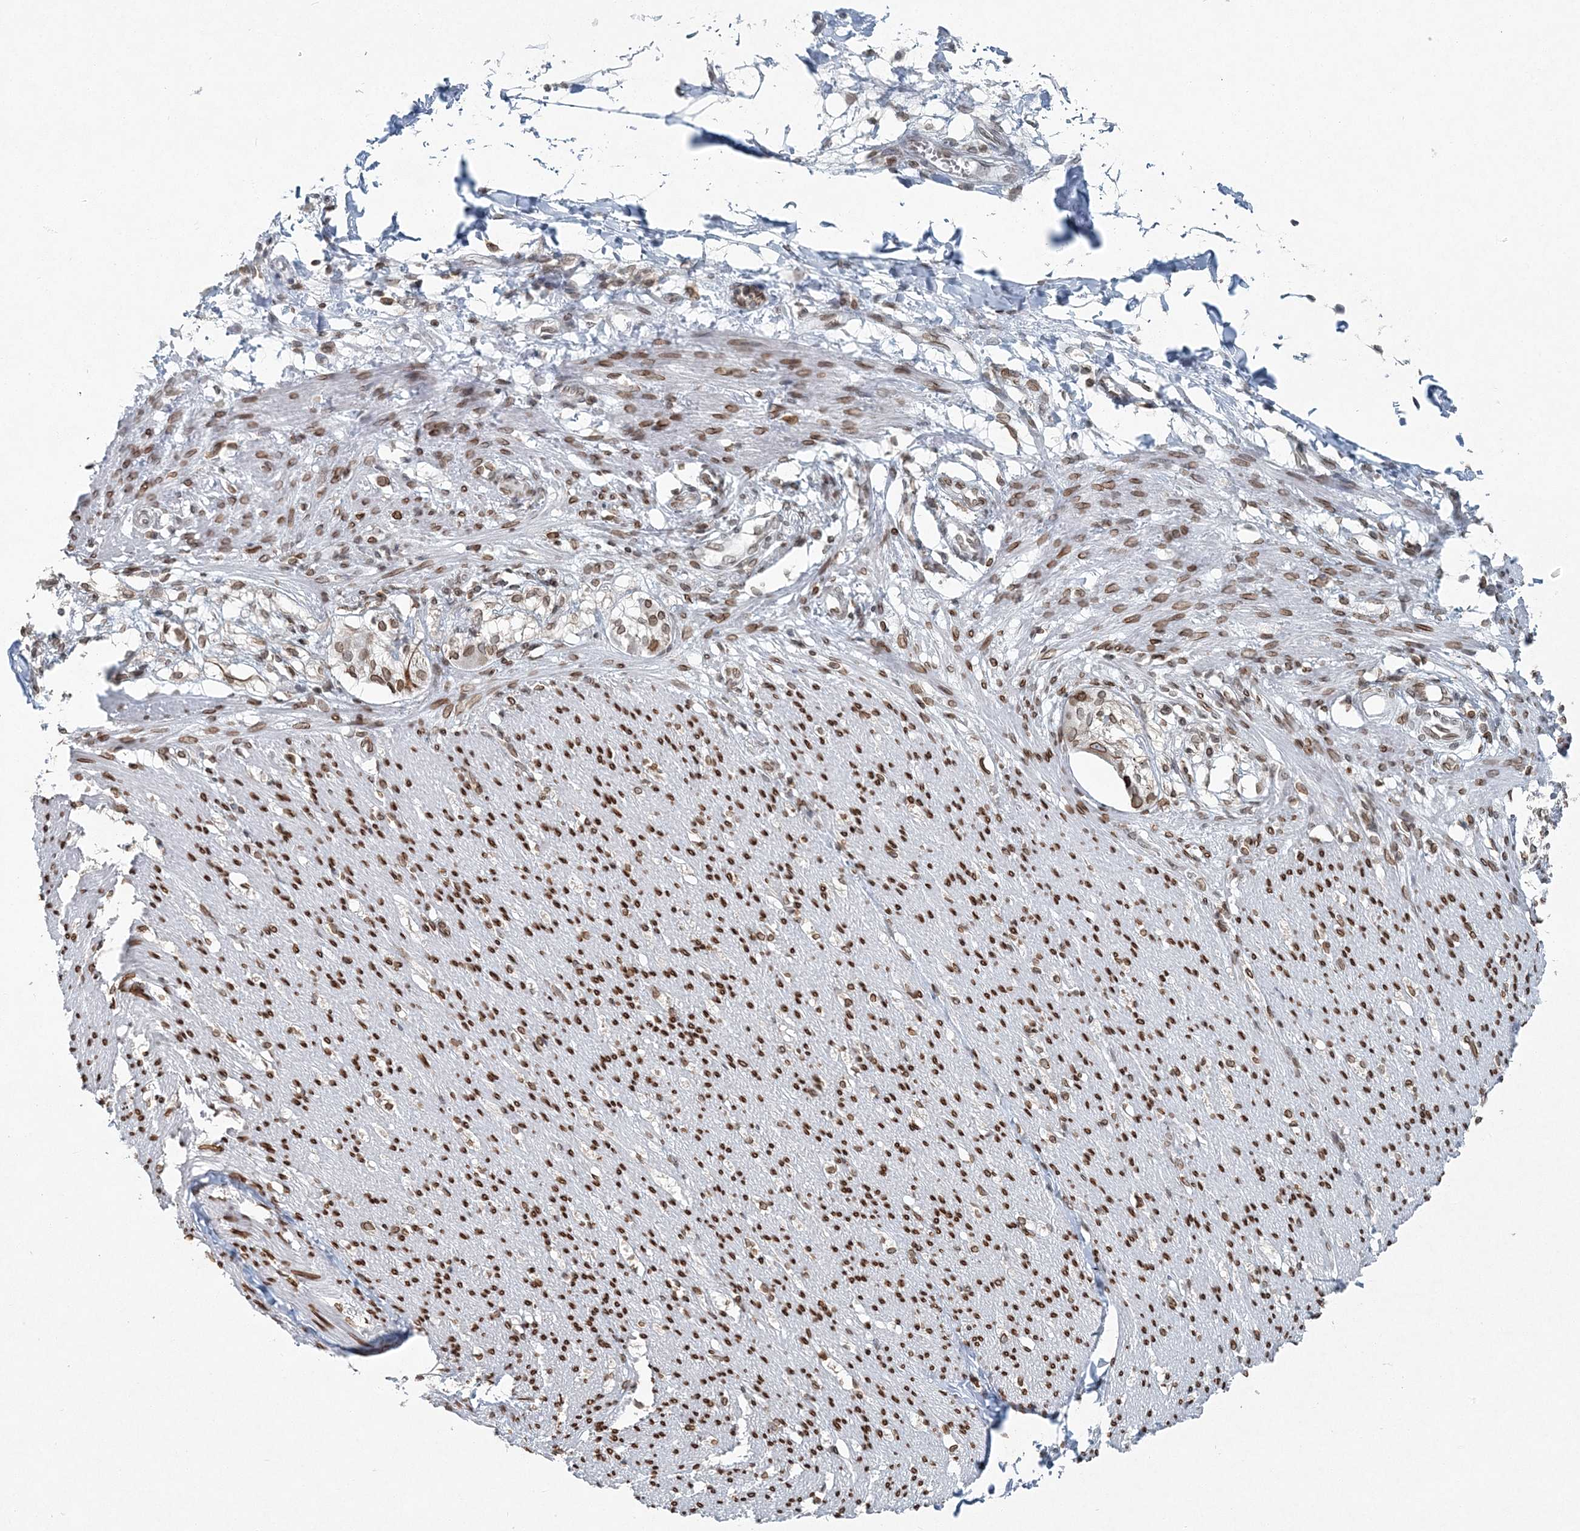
{"staining": {"intensity": "moderate", "quantity": ">75%", "location": "cytoplasmic/membranous,nuclear"}, "tissue": "smooth muscle", "cell_type": "Smooth muscle cells", "image_type": "normal", "snomed": [{"axis": "morphology", "description": "Normal tissue, NOS"}, {"axis": "morphology", "description": "Adenocarcinoma, NOS"}, {"axis": "topography", "description": "Smooth muscle"}, {"axis": "topography", "description": "Colon"}], "caption": "Benign smooth muscle displays moderate cytoplasmic/membranous,nuclear positivity in about >75% of smooth muscle cells, visualized by immunohistochemistry. (DAB IHC, brown staining for protein, blue staining for nuclei).", "gene": "GJD4", "patient": {"sex": "male", "age": 14}}